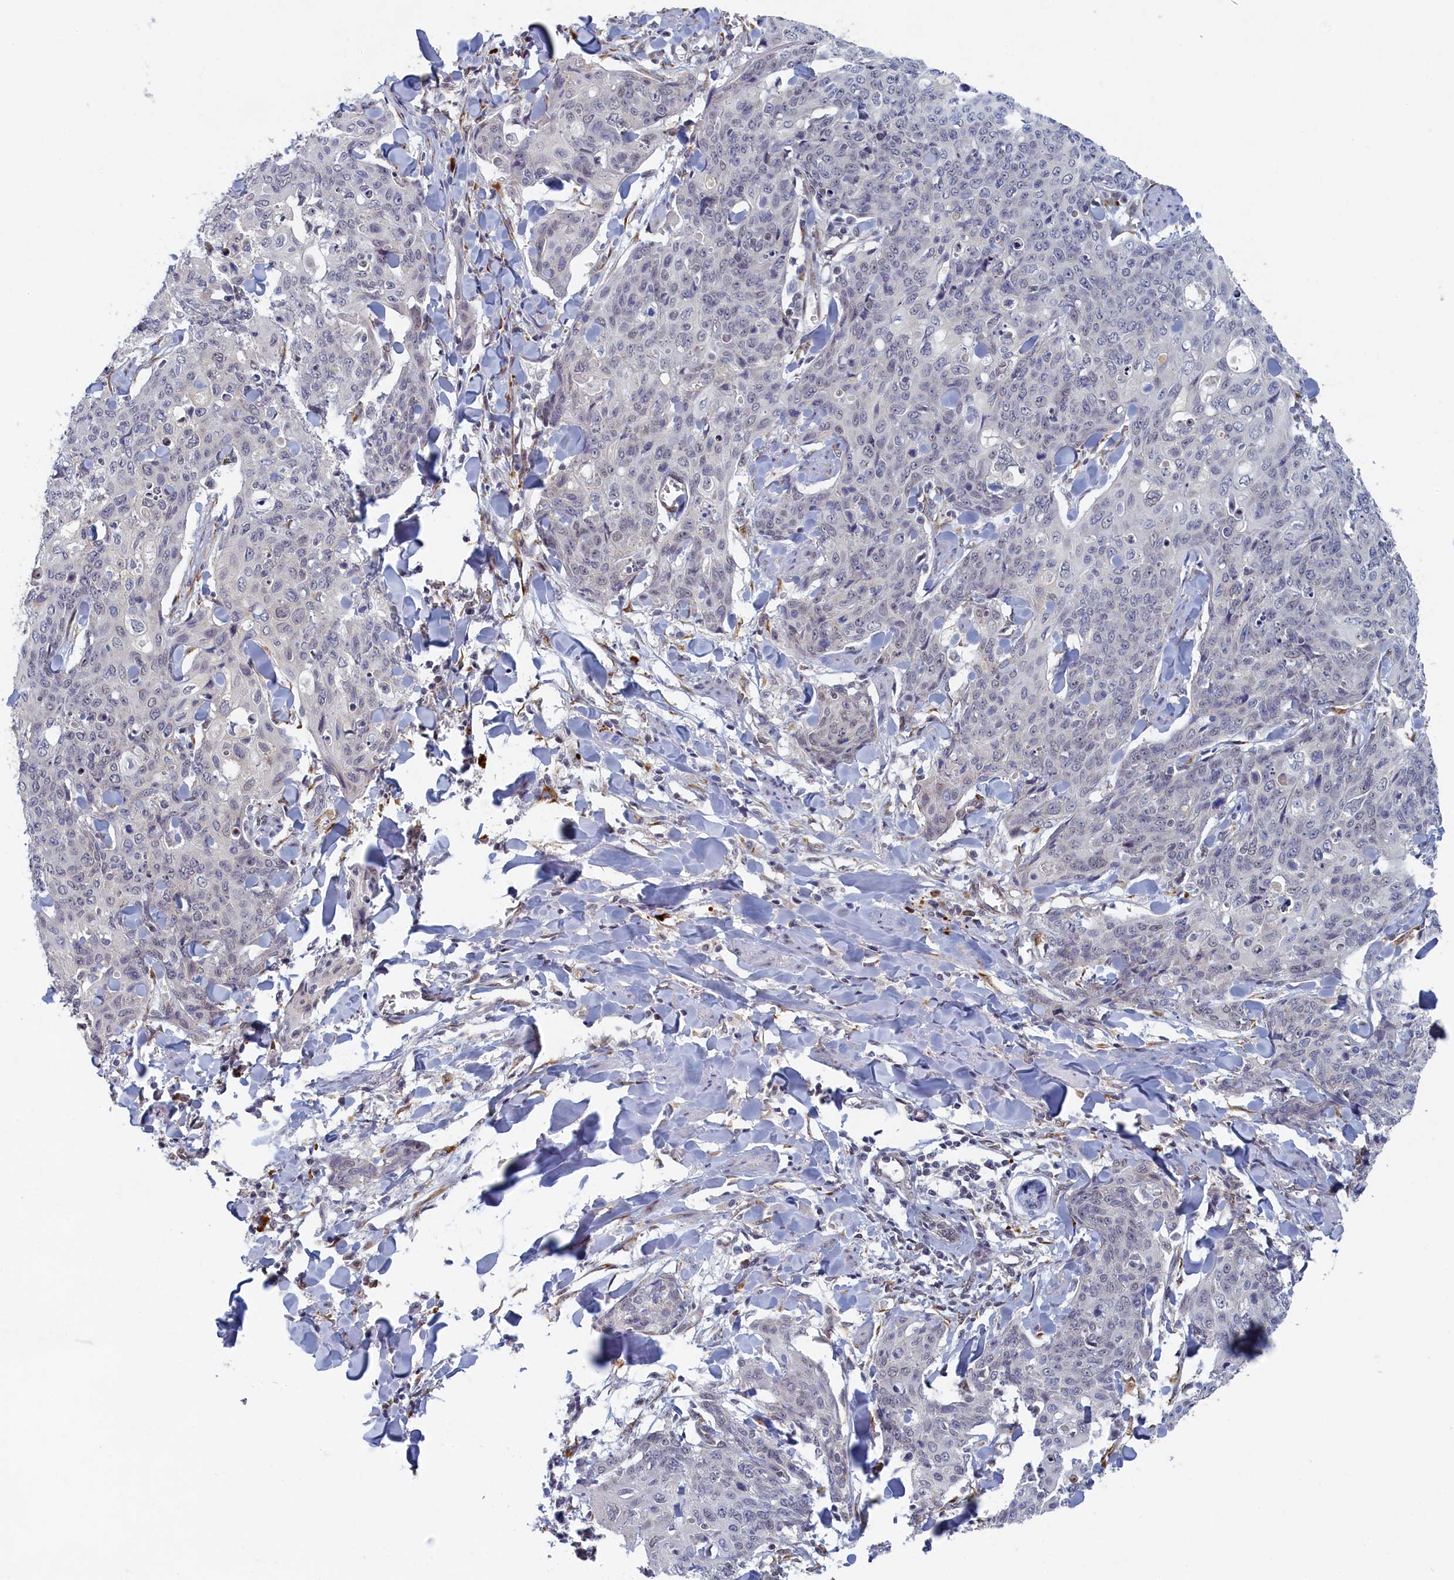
{"staining": {"intensity": "negative", "quantity": "none", "location": "none"}, "tissue": "skin cancer", "cell_type": "Tumor cells", "image_type": "cancer", "snomed": [{"axis": "morphology", "description": "Squamous cell carcinoma, NOS"}, {"axis": "topography", "description": "Skin"}, {"axis": "topography", "description": "Vulva"}], "caption": "Protein analysis of skin squamous cell carcinoma displays no significant staining in tumor cells.", "gene": "DNAJC17", "patient": {"sex": "female", "age": 85}}